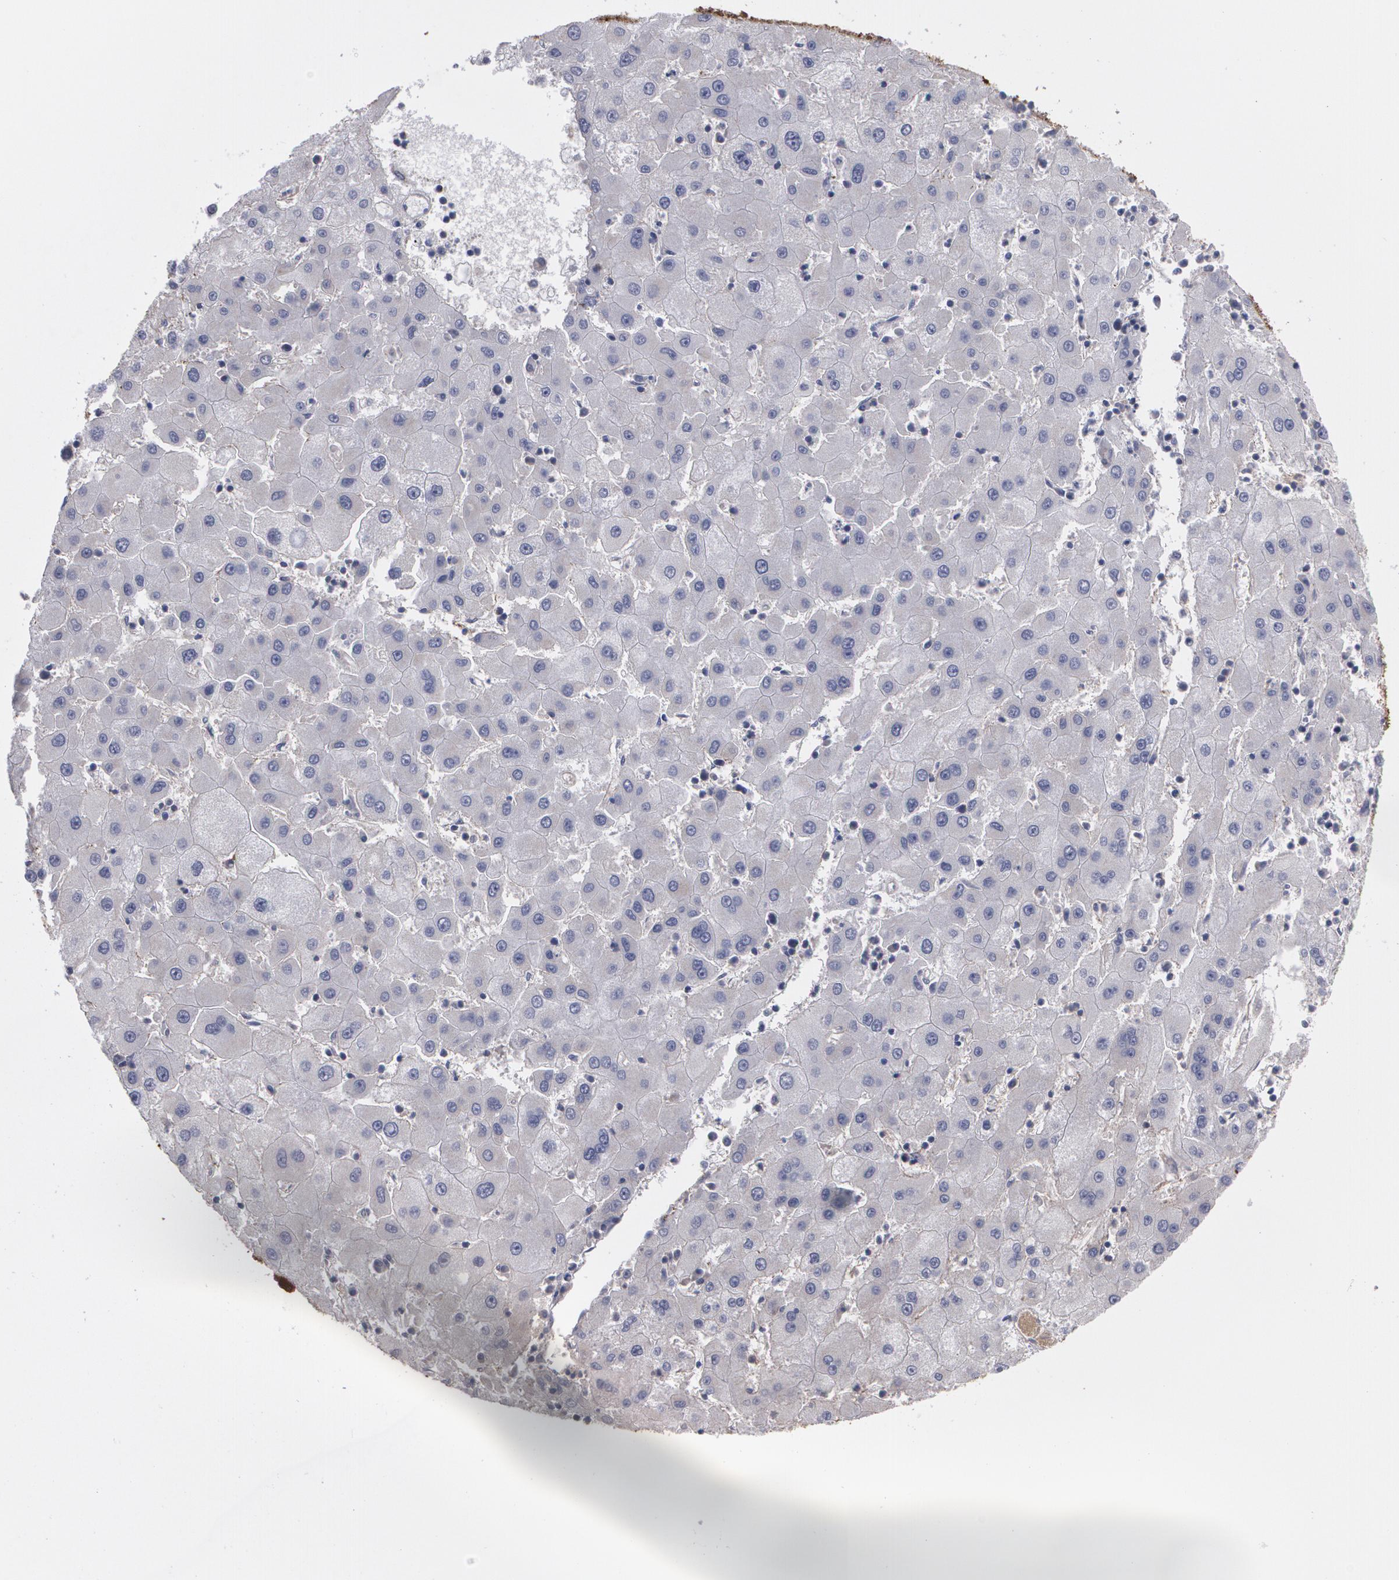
{"staining": {"intensity": "weak", "quantity": "25%-75%", "location": "cytoplasmic/membranous"}, "tissue": "liver cancer", "cell_type": "Tumor cells", "image_type": "cancer", "snomed": [{"axis": "morphology", "description": "Carcinoma, Hepatocellular, NOS"}, {"axis": "topography", "description": "Liver"}], "caption": "The image displays immunohistochemical staining of hepatocellular carcinoma (liver). There is weak cytoplasmic/membranous expression is appreciated in approximately 25%-75% of tumor cells.", "gene": "FBLN1", "patient": {"sex": "male", "age": 72}}